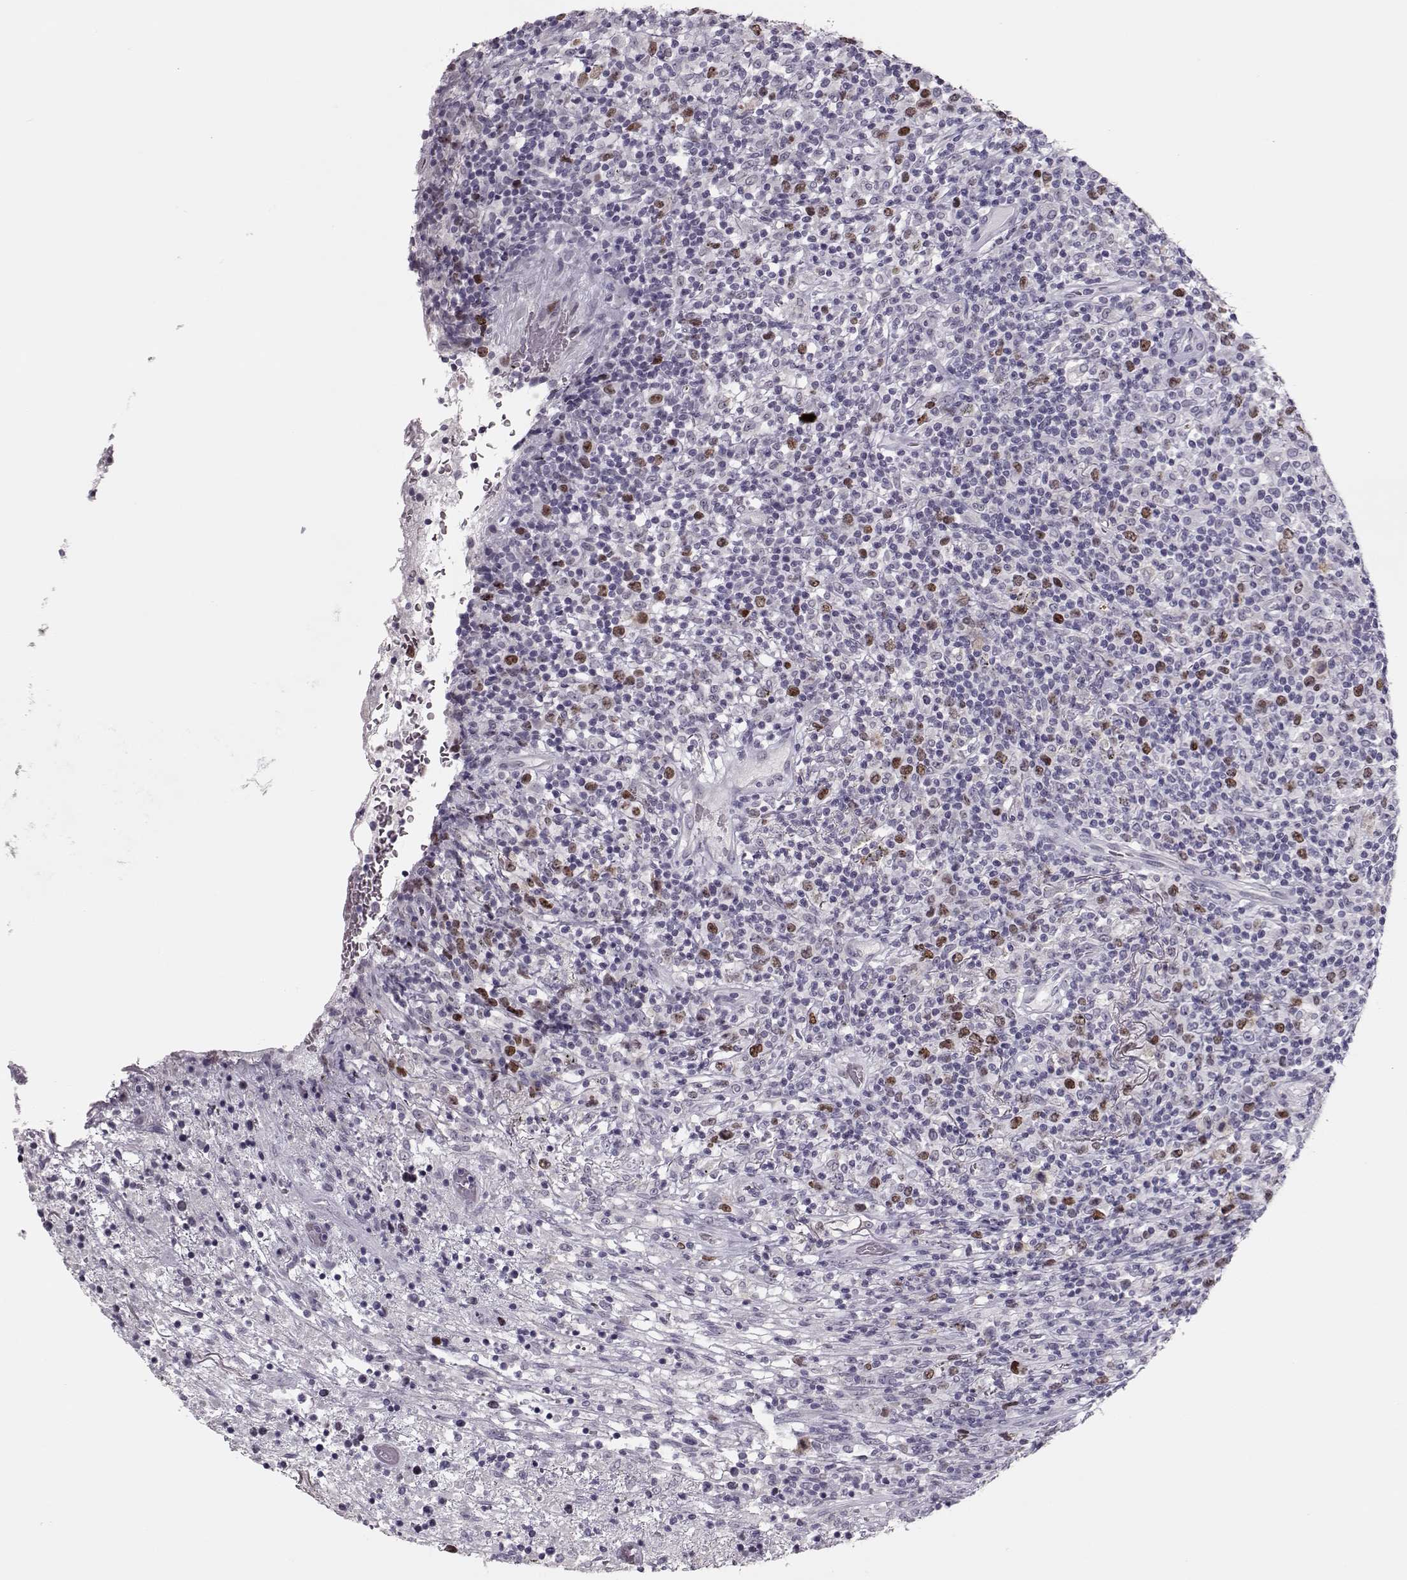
{"staining": {"intensity": "moderate", "quantity": "<25%", "location": "nuclear"}, "tissue": "lymphoma", "cell_type": "Tumor cells", "image_type": "cancer", "snomed": [{"axis": "morphology", "description": "Malignant lymphoma, non-Hodgkin's type, High grade"}, {"axis": "topography", "description": "Lung"}], "caption": "Moderate nuclear protein expression is identified in approximately <25% of tumor cells in lymphoma.", "gene": "SGO1", "patient": {"sex": "male", "age": 79}}